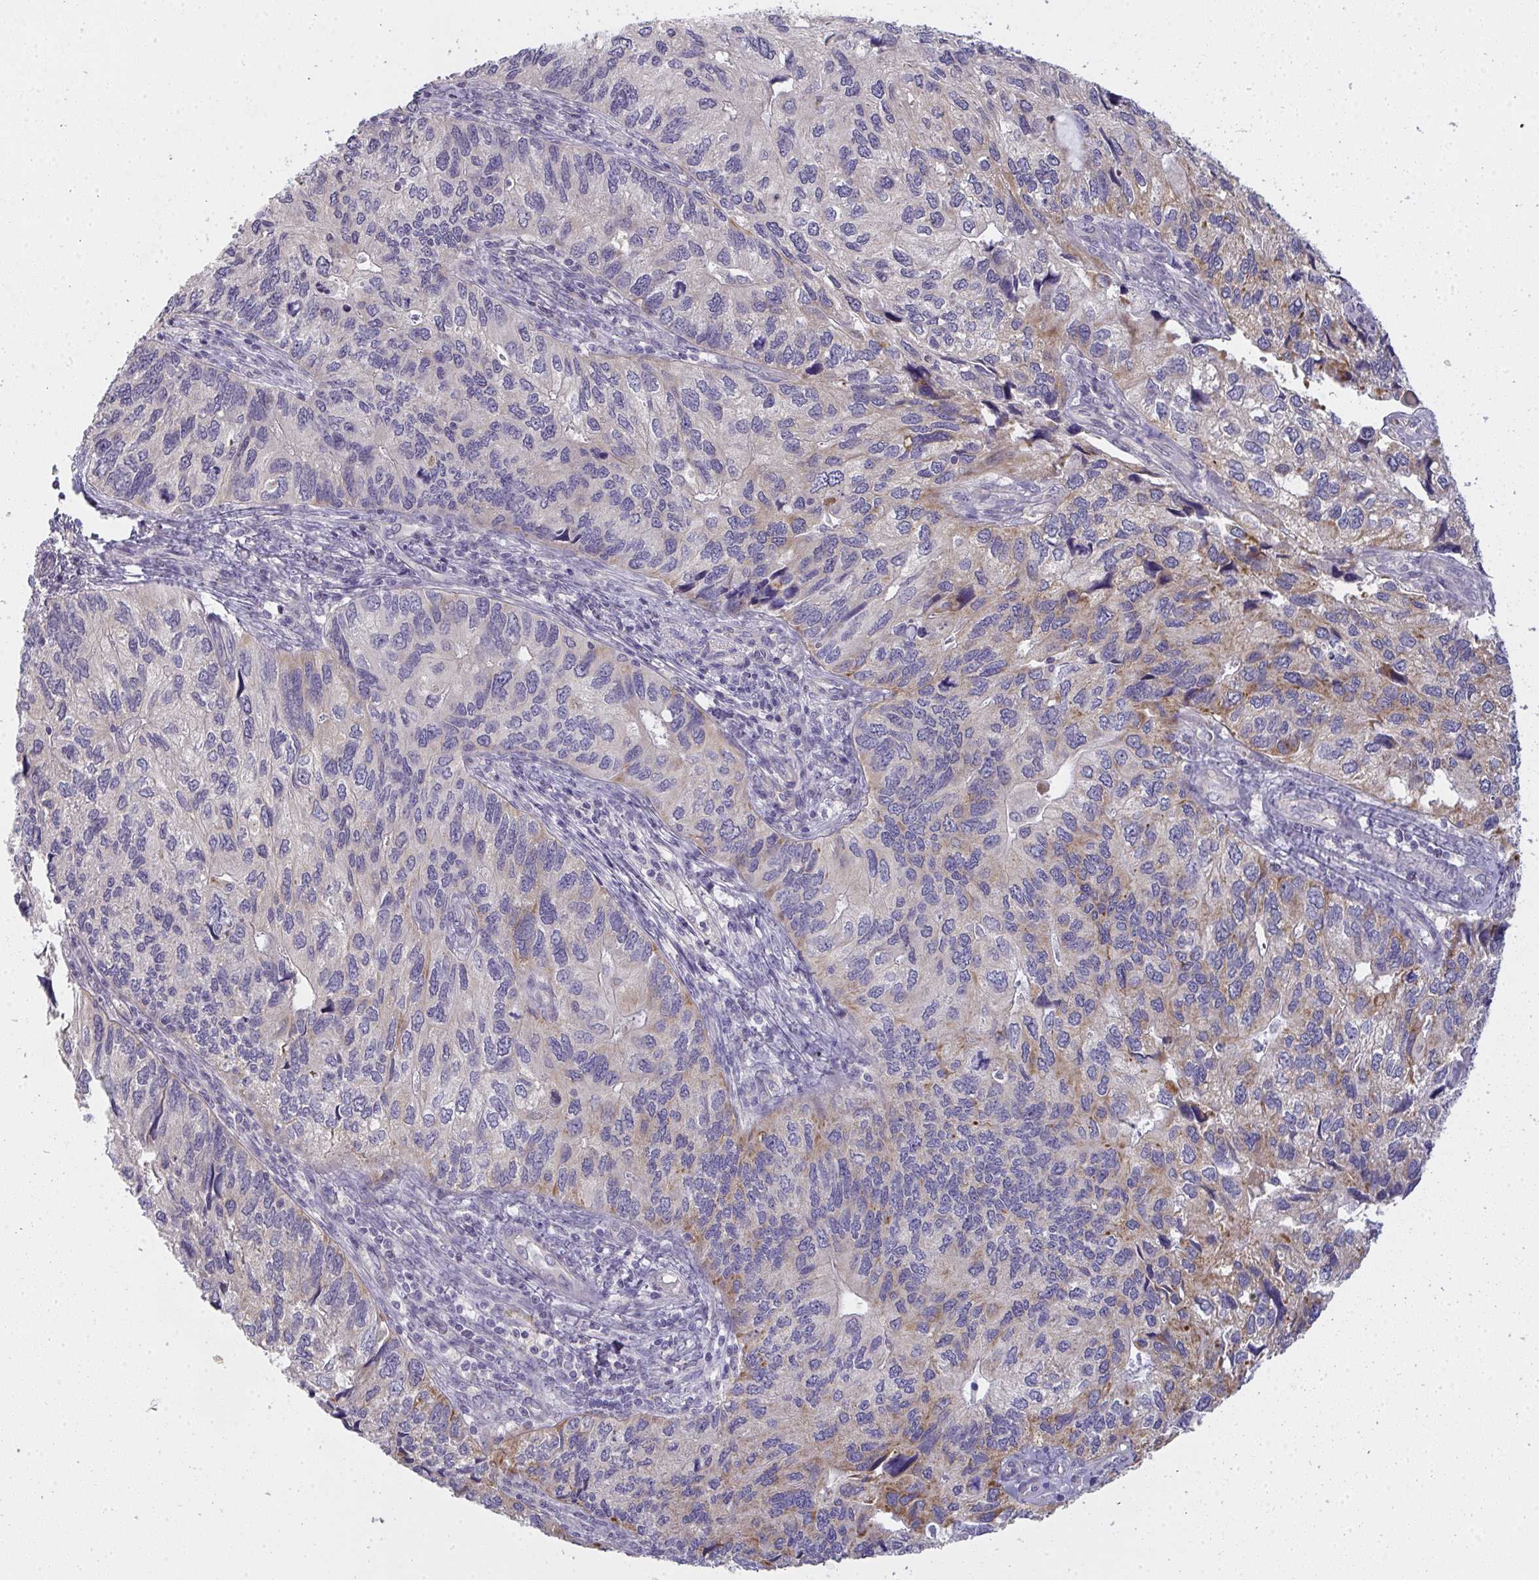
{"staining": {"intensity": "moderate", "quantity": "<25%", "location": "cytoplasmic/membranous"}, "tissue": "endometrial cancer", "cell_type": "Tumor cells", "image_type": "cancer", "snomed": [{"axis": "morphology", "description": "Carcinoma, NOS"}, {"axis": "topography", "description": "Uterus"}], "caption": "Protein expression analysis of human endometrial cancer (carcinoma) reveals moderate cytoplasmic/membranous positivity in about <25% of tumor cells.", "gene": "TMEM219", "patient": {"sex": "female", "age": 76}}